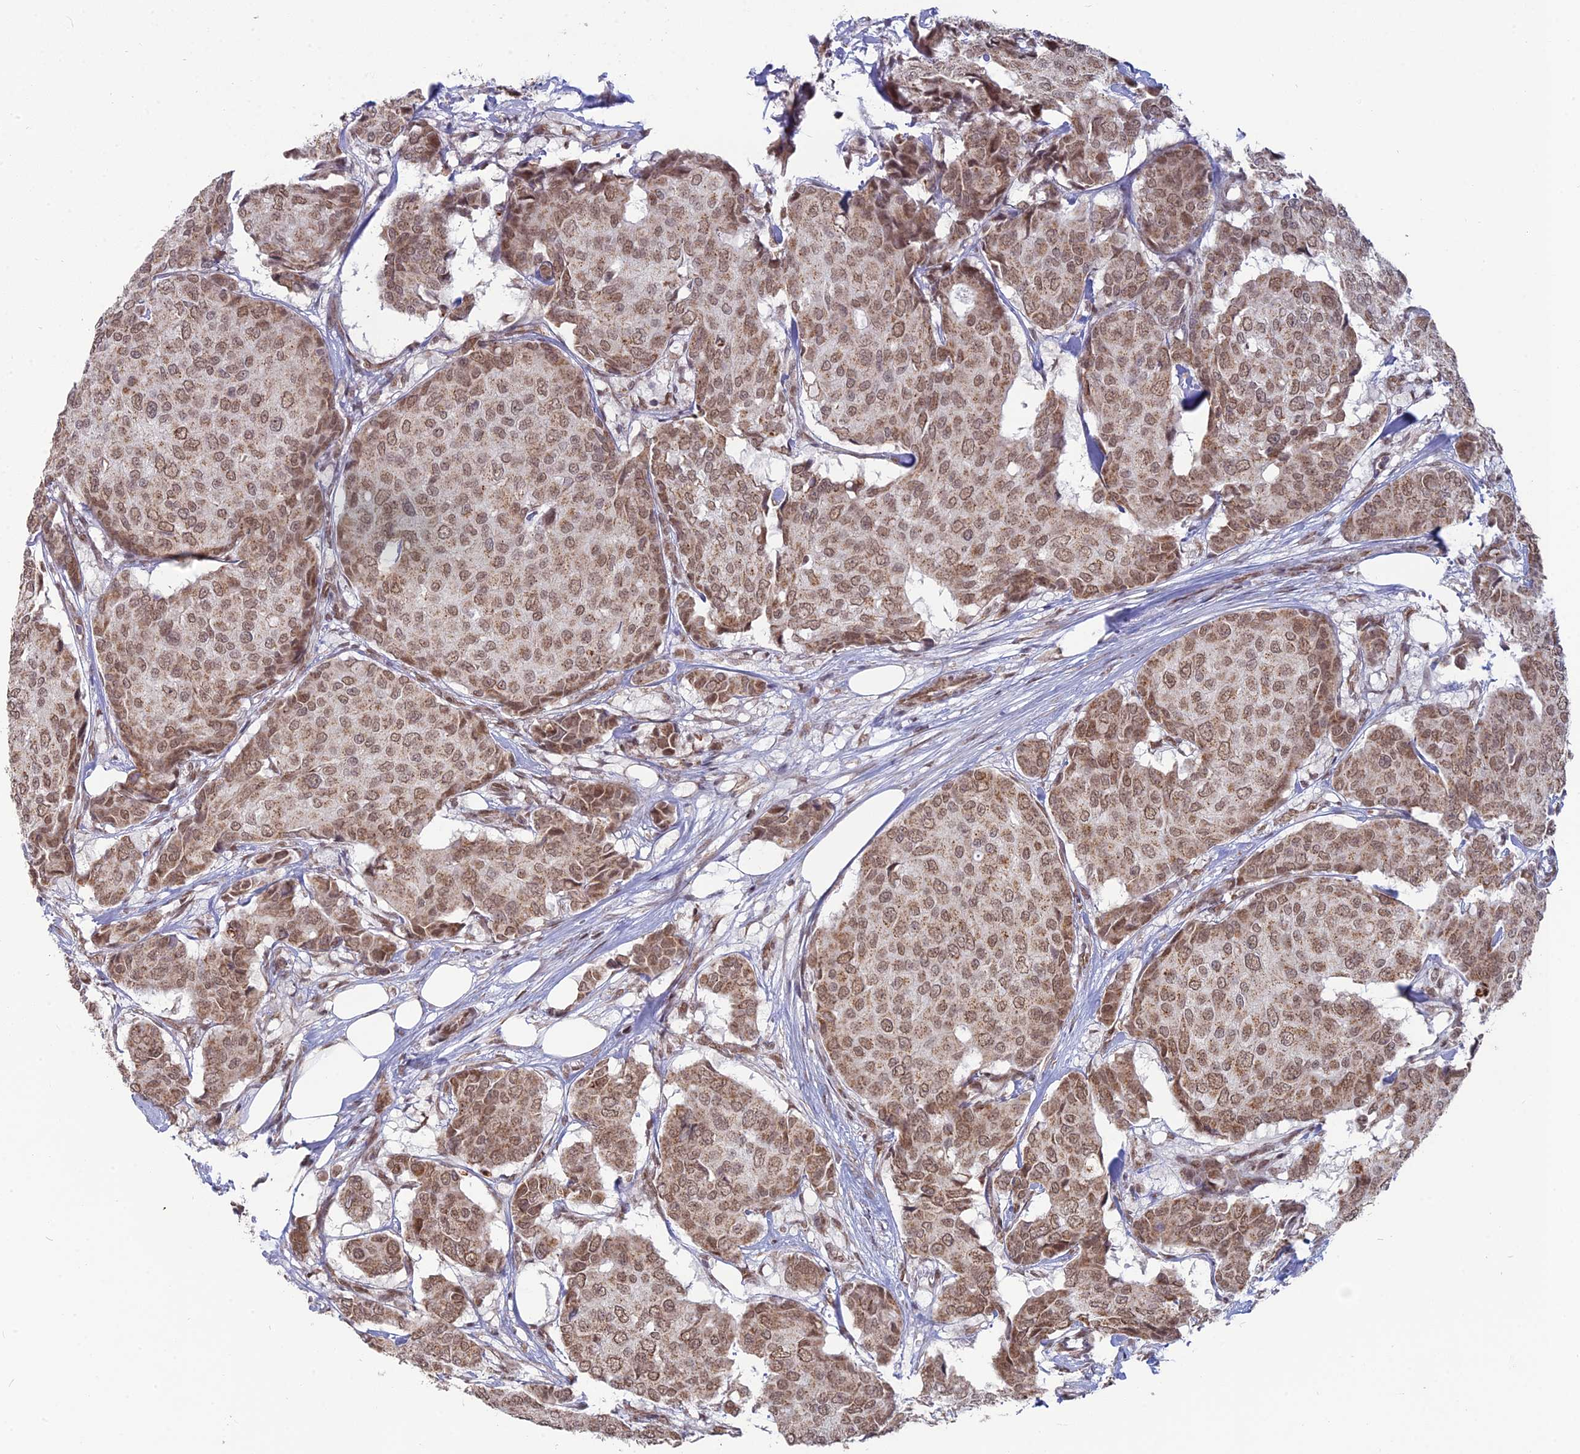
{"staining": {"intensity": "moderate", "quantity": ">75%", "location": "nuclear"}, "tissue": "breast cancer", "cell_type": "Tumor cells", "image_type": "cancer", "snomed": [{"axis": "morphology", "description": "Duct carcinoma"}, {"axis": "topography", "description": "Breast"}], "caption": "Breast invasive ductal carcinoma was stained to show a protein in brown. There is medium levels of moderate nuclear staining in approximately >75% of tumor cells.", "gene": "ARHGAP40", "patient": {"sex": "female", "age": 75}}